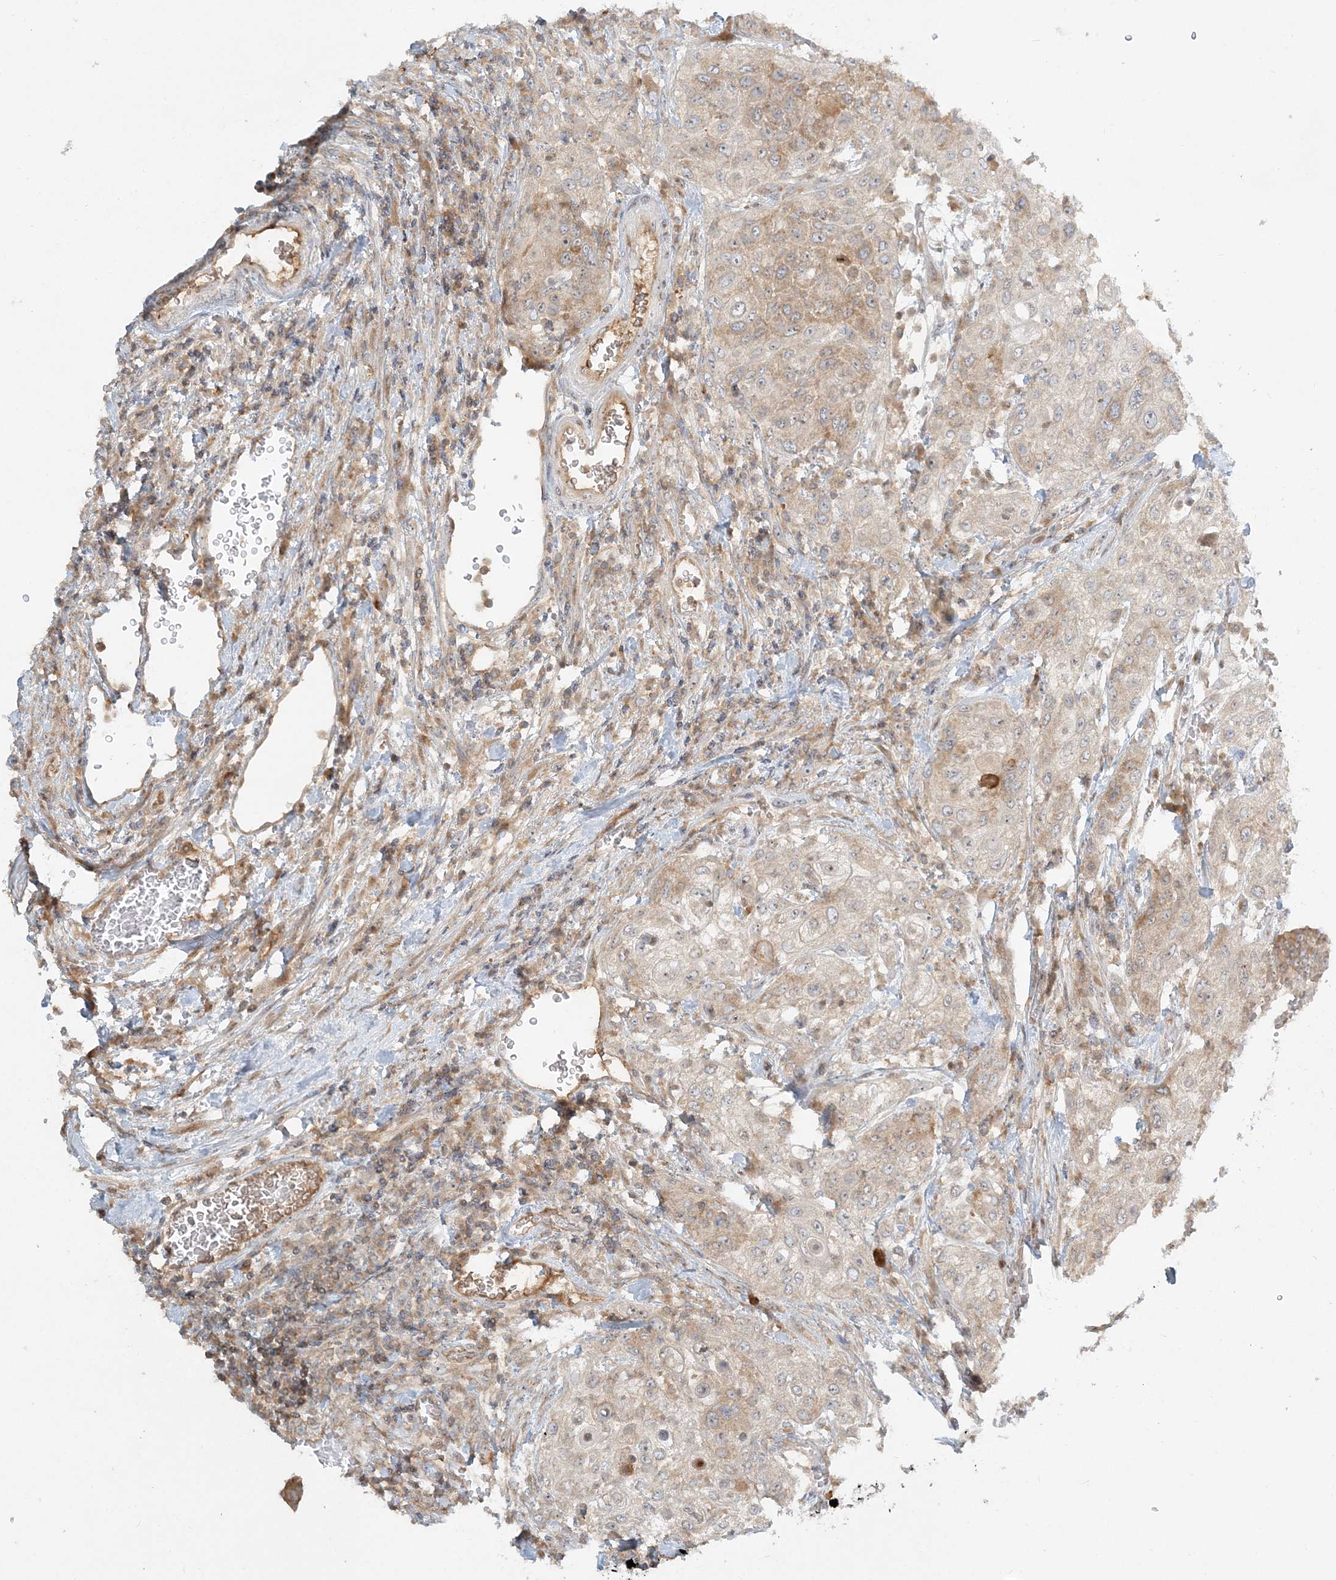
{"staining": {"intensity": "weak", "quantity": "<25%", "location": "cytoplasmic/membranous"}, "tissue": "urothelial cancer", "cell_type": "Tumor cells", "image_type": "cancer", "snomed": [{"axis": "morphology", "description": "Urothelial carcinoma, High grade"}, {"axis": "topography", "description": "Urinary bladder"}], "caption": "Immunohistochemistry histopathology image of urothelial carcinoma (high-grade) stained for a protein (brown), which demonstrates no expression in tumor cells.", "gene": "AP1AR", "patient": {"sex": "female", "age": 79}}